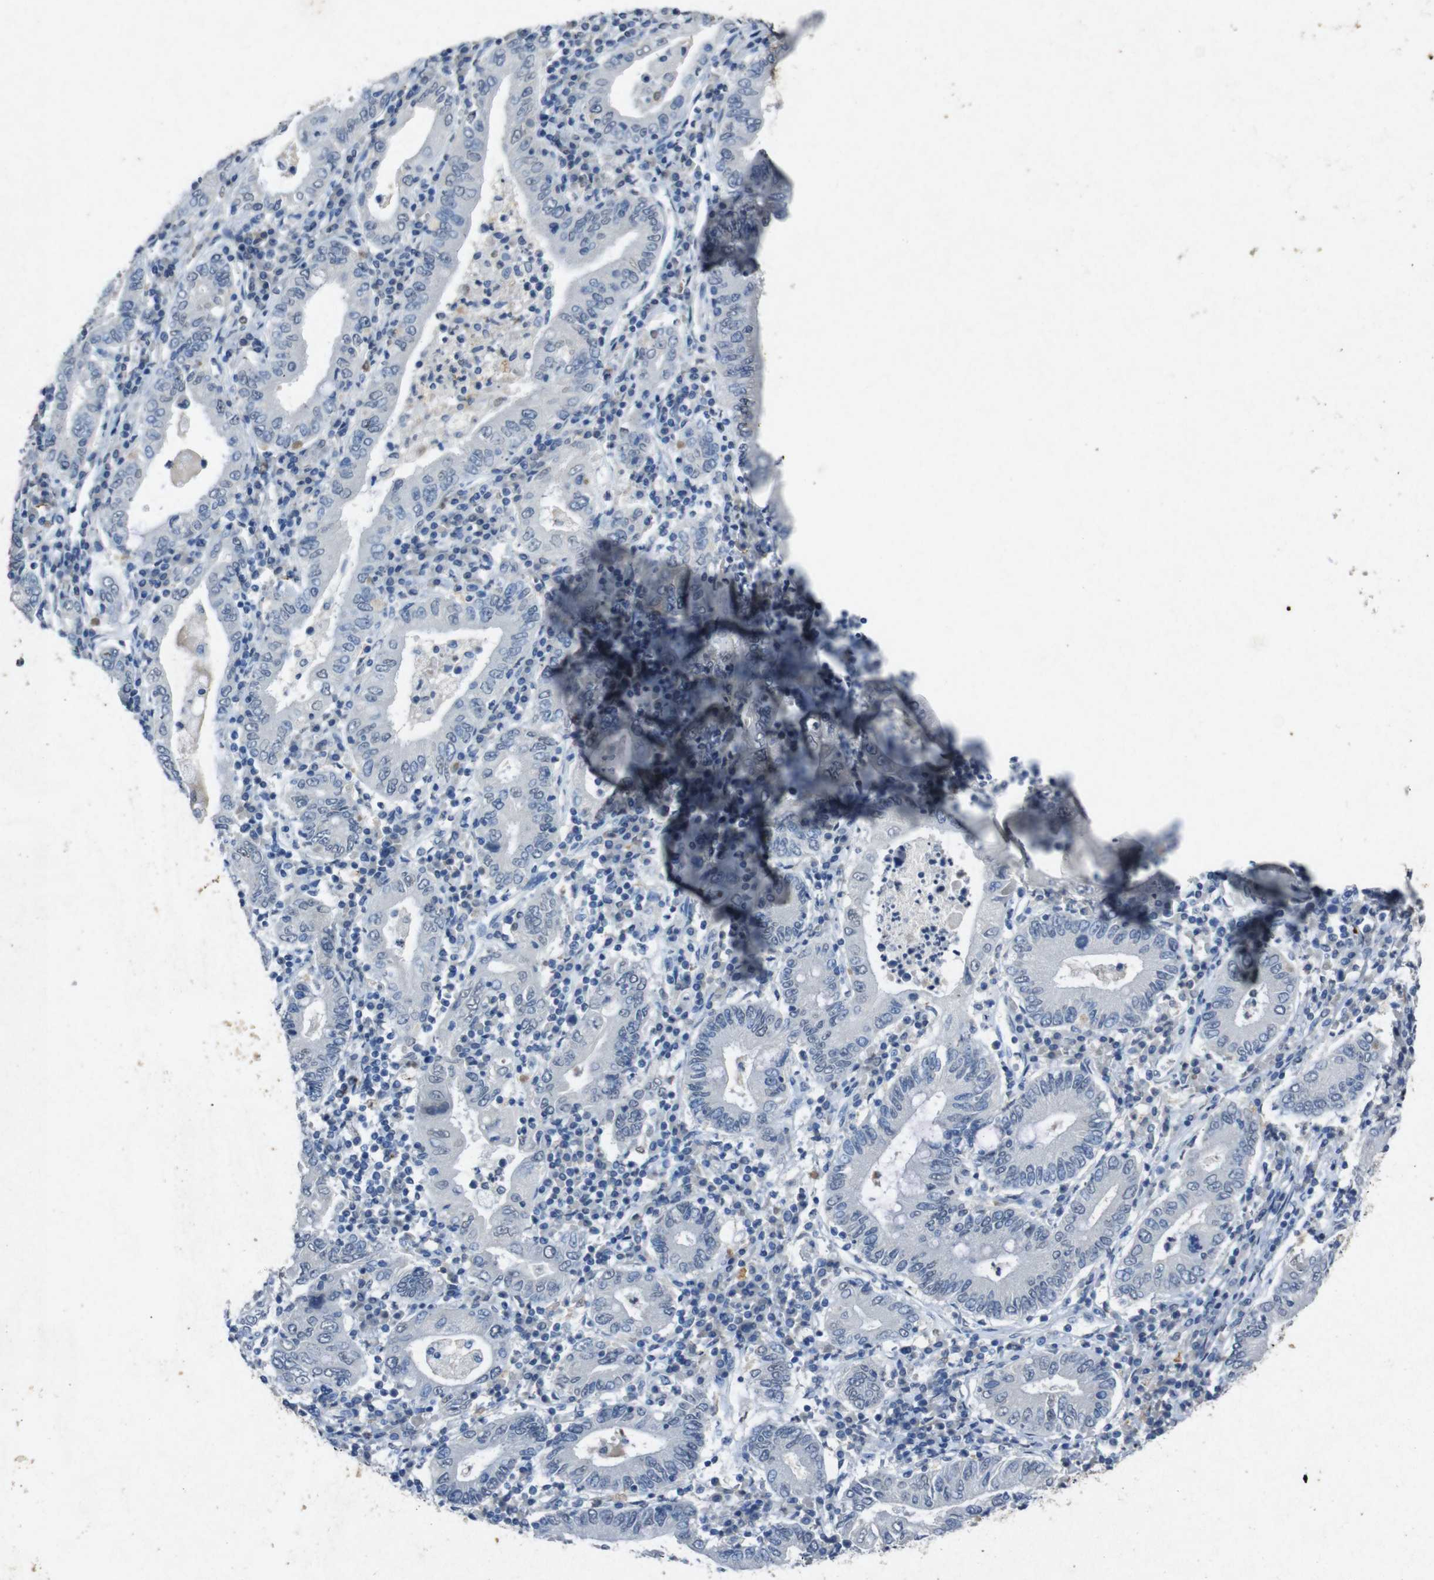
{"staining": {"intensity": "negative", "quantity": "none", "location": "none"}, "tissue": "stomach cancer", "cell_type": "Tumor cells", "image_type": "cancer", "snomed": [{"axis": "morphology", "description": "Normal tissue, NOS"}, {"axis": "morphology", "description": "Adenocarcinoma, NOS"}, {"axis": "topography", "description": "Esophagus"}, {"axis": "topography", "description": "Stomach, upper"}, {"axis": "topography", "description": "Peripheral nerve tissue"}], "caption": "Protein analysis of stomach cancer displays no significant expression in tumor cells.", "gene": "STBD1", "patient": {"sex": "male", "age": 62}}